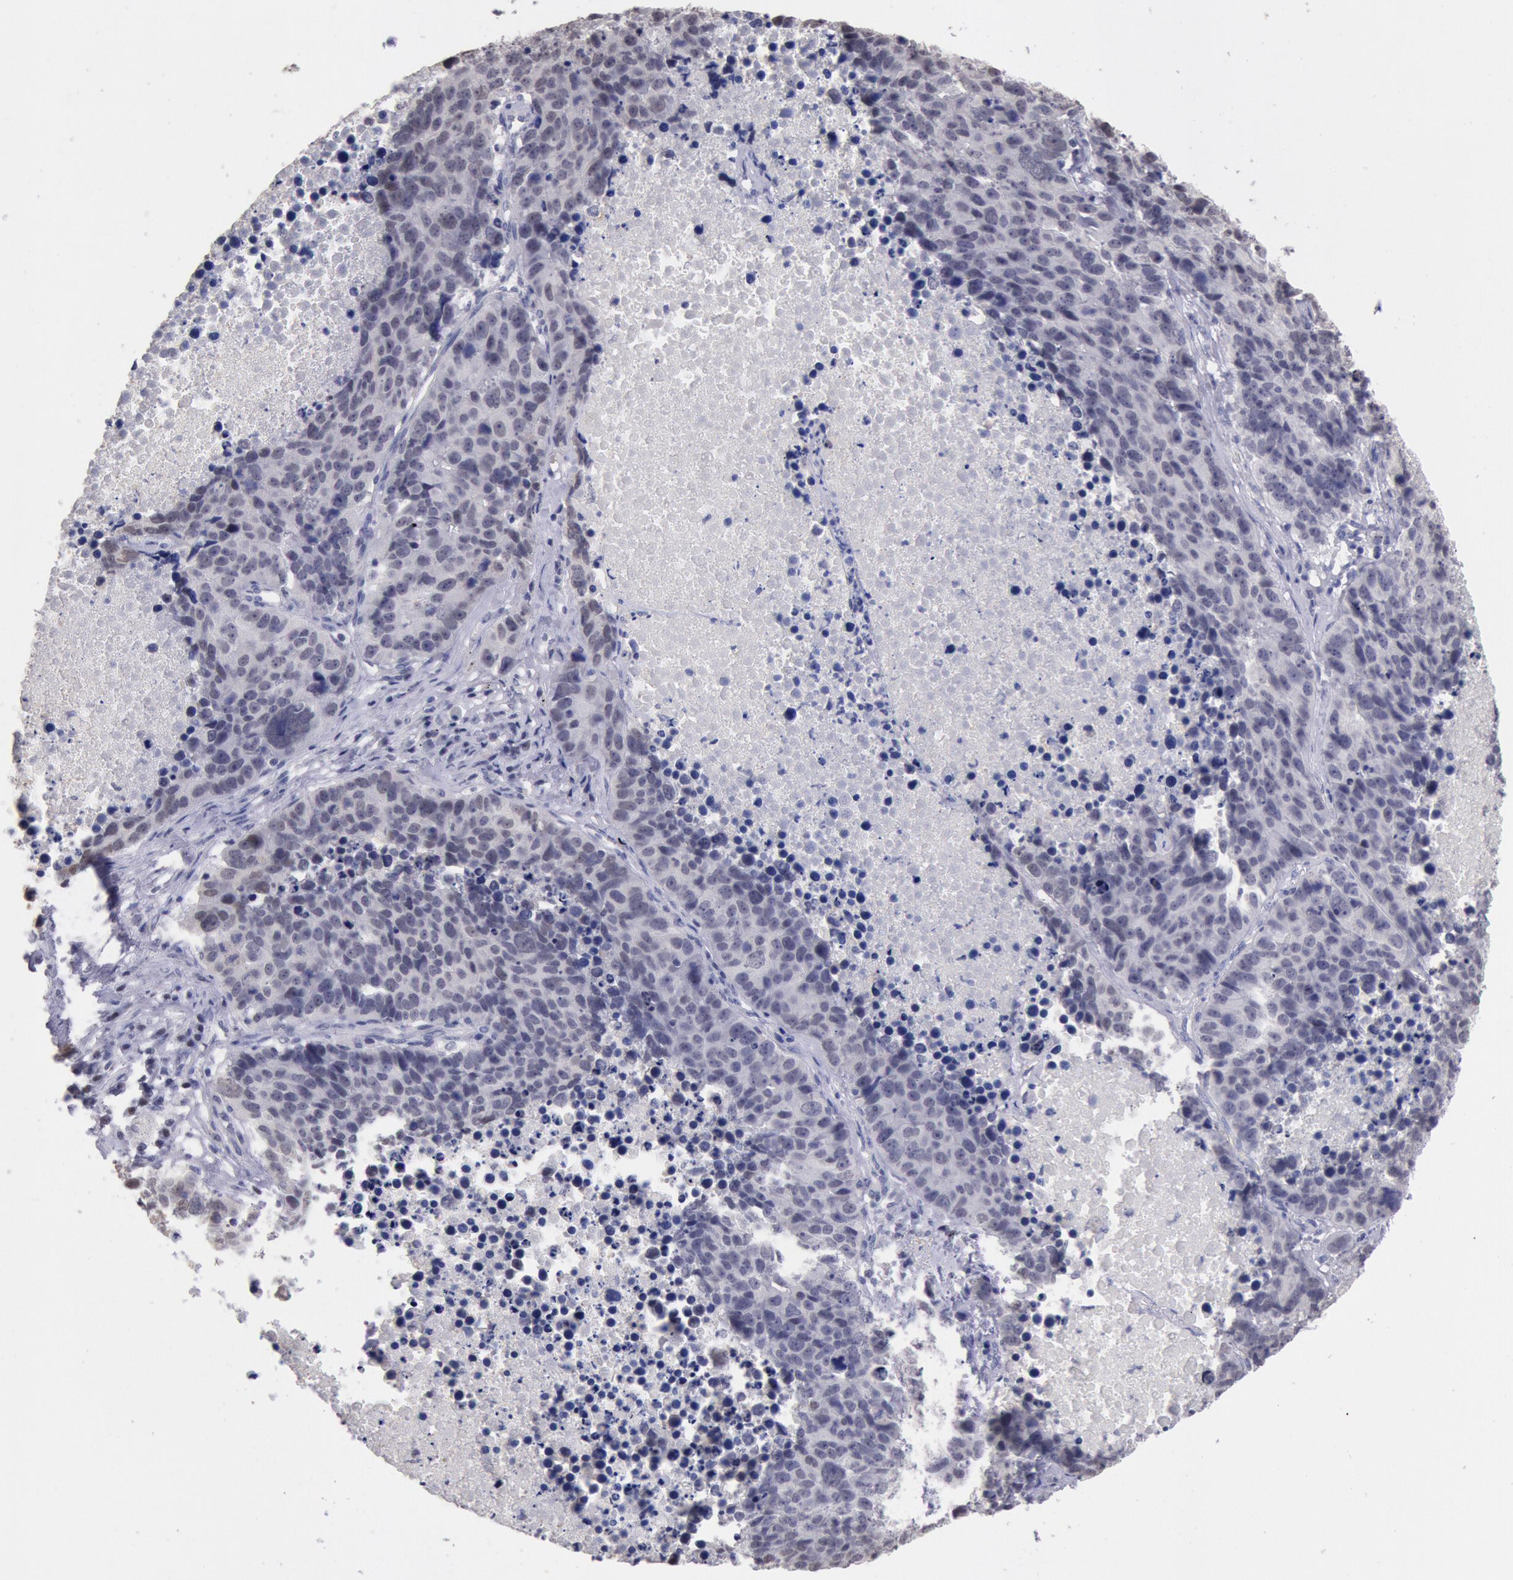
{"staining": {"intensity": "negative", "quantity": "none", "location": "none"}, "tissue": "lung cancer", "cell_type": "Tumor cells", "image_type": "cancer", "snomed": [{"axis": "morphology", "description": "Carcinoid, malignant, NOS"}, {"axis": "topography", "description": "Lung"}], "caption": "The histopathology image shows no significant expression in tumor cells of lung malignant carcinoid. Brightfield microscopy of immunohistochemistry stained with DAB (3,3'-diaminobenzidine) (brown) and hematoxylin (blue), captured at high magnification.", "gene": "MYH7", "patient": {"sex": "male", "age": 60}}